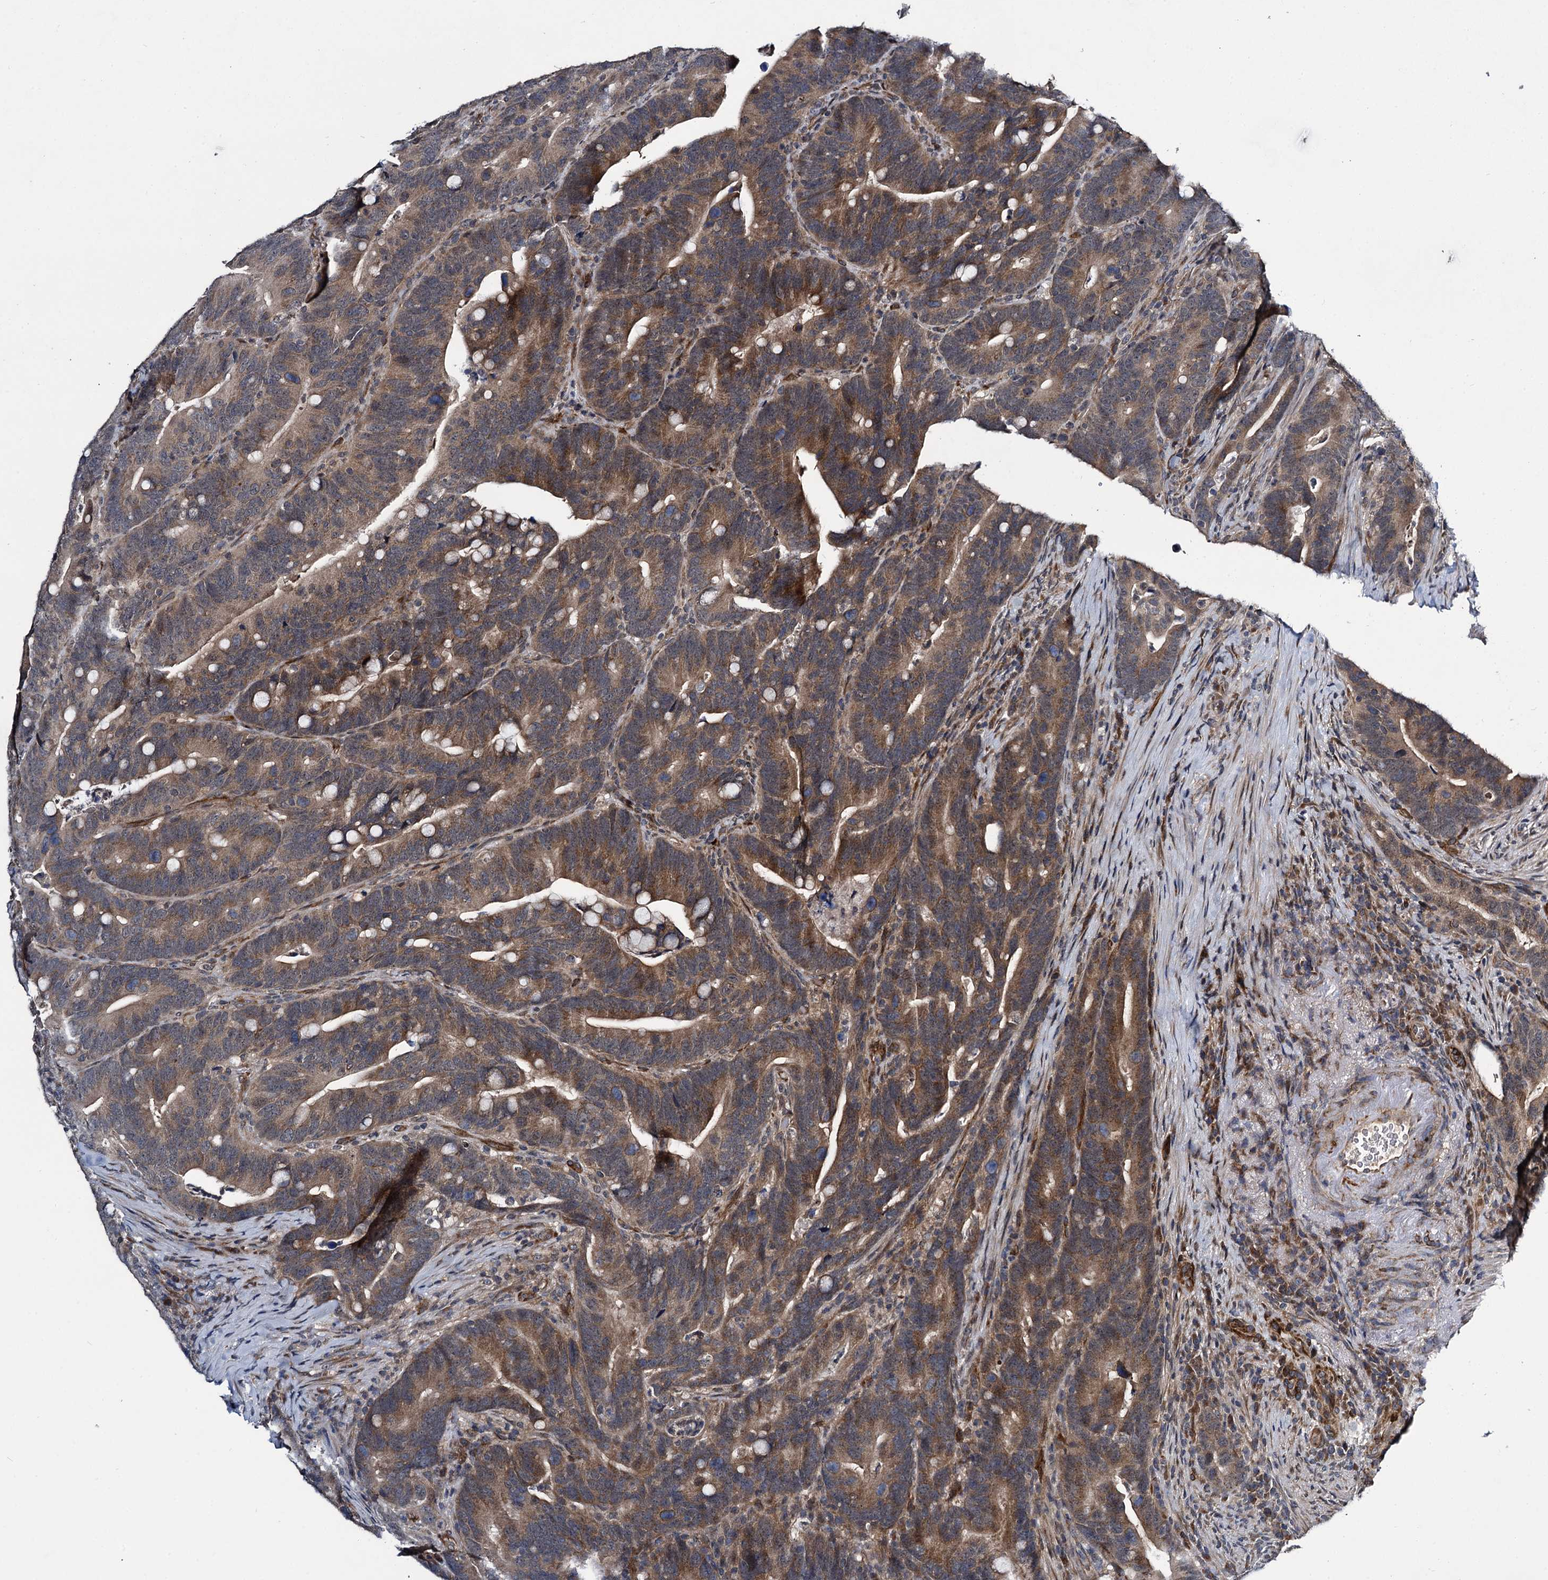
{"staining": {"intensity": "moderate", "quantity": ">75%", "location": "cytoplasmic/membranous"}, "tissue": "colorectal cancer", "cell_type": "Tumor cells", "image_type": "cancer", "snomed": [{"axis": "morphology", "description": "Adenocarcinoma, NOS"}, {"axis": "topography", "description": "Colon"}], "caption": "Moderate cytoplasmic/membranous protein positivity is appreciated in about >75% of tumor cells in colorectal cancer (adenocarcinoma).", "gene": "ARHGAP42", "patient": {"sex": "female", "age": 66}}